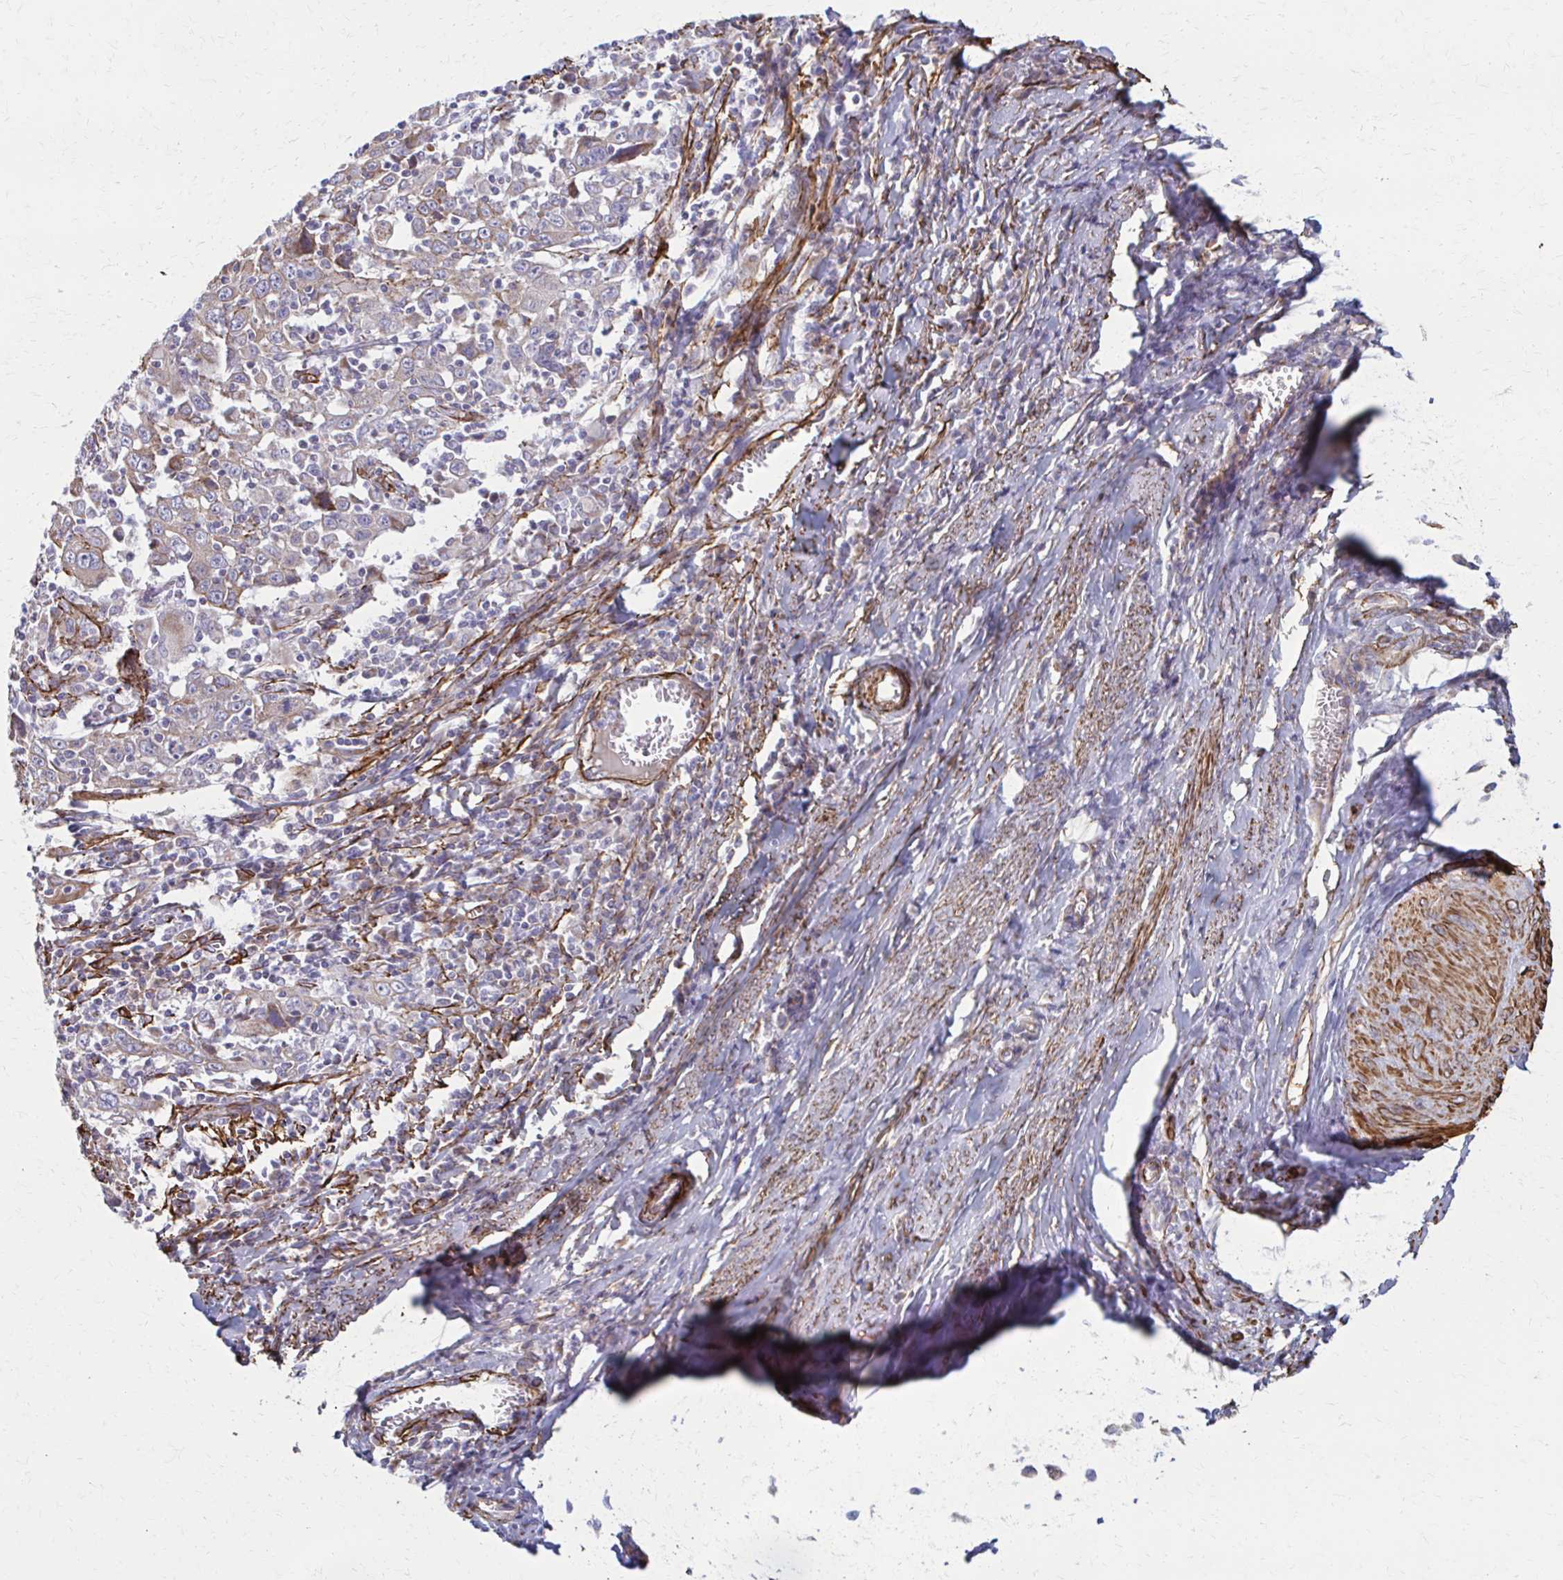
{"staining": {"intensity": "negative", "quantity": "none", "location": "none"}, "tissue": "cervical cancer", "cell_type": "Tumor cells", "image_type": "cancer", "snomed": [{"axis": "morphology", "description": "Squamous cell carcinoma, NOS"}, {"axis": "topography", "description": "Cervix"}], "caption": "Cervical cancer was stained to show a protein in brown. There is no significant positivity in tumor cells.", "gene": "TIMMDC1", "patient": {"sex": "female", "age": 46}}